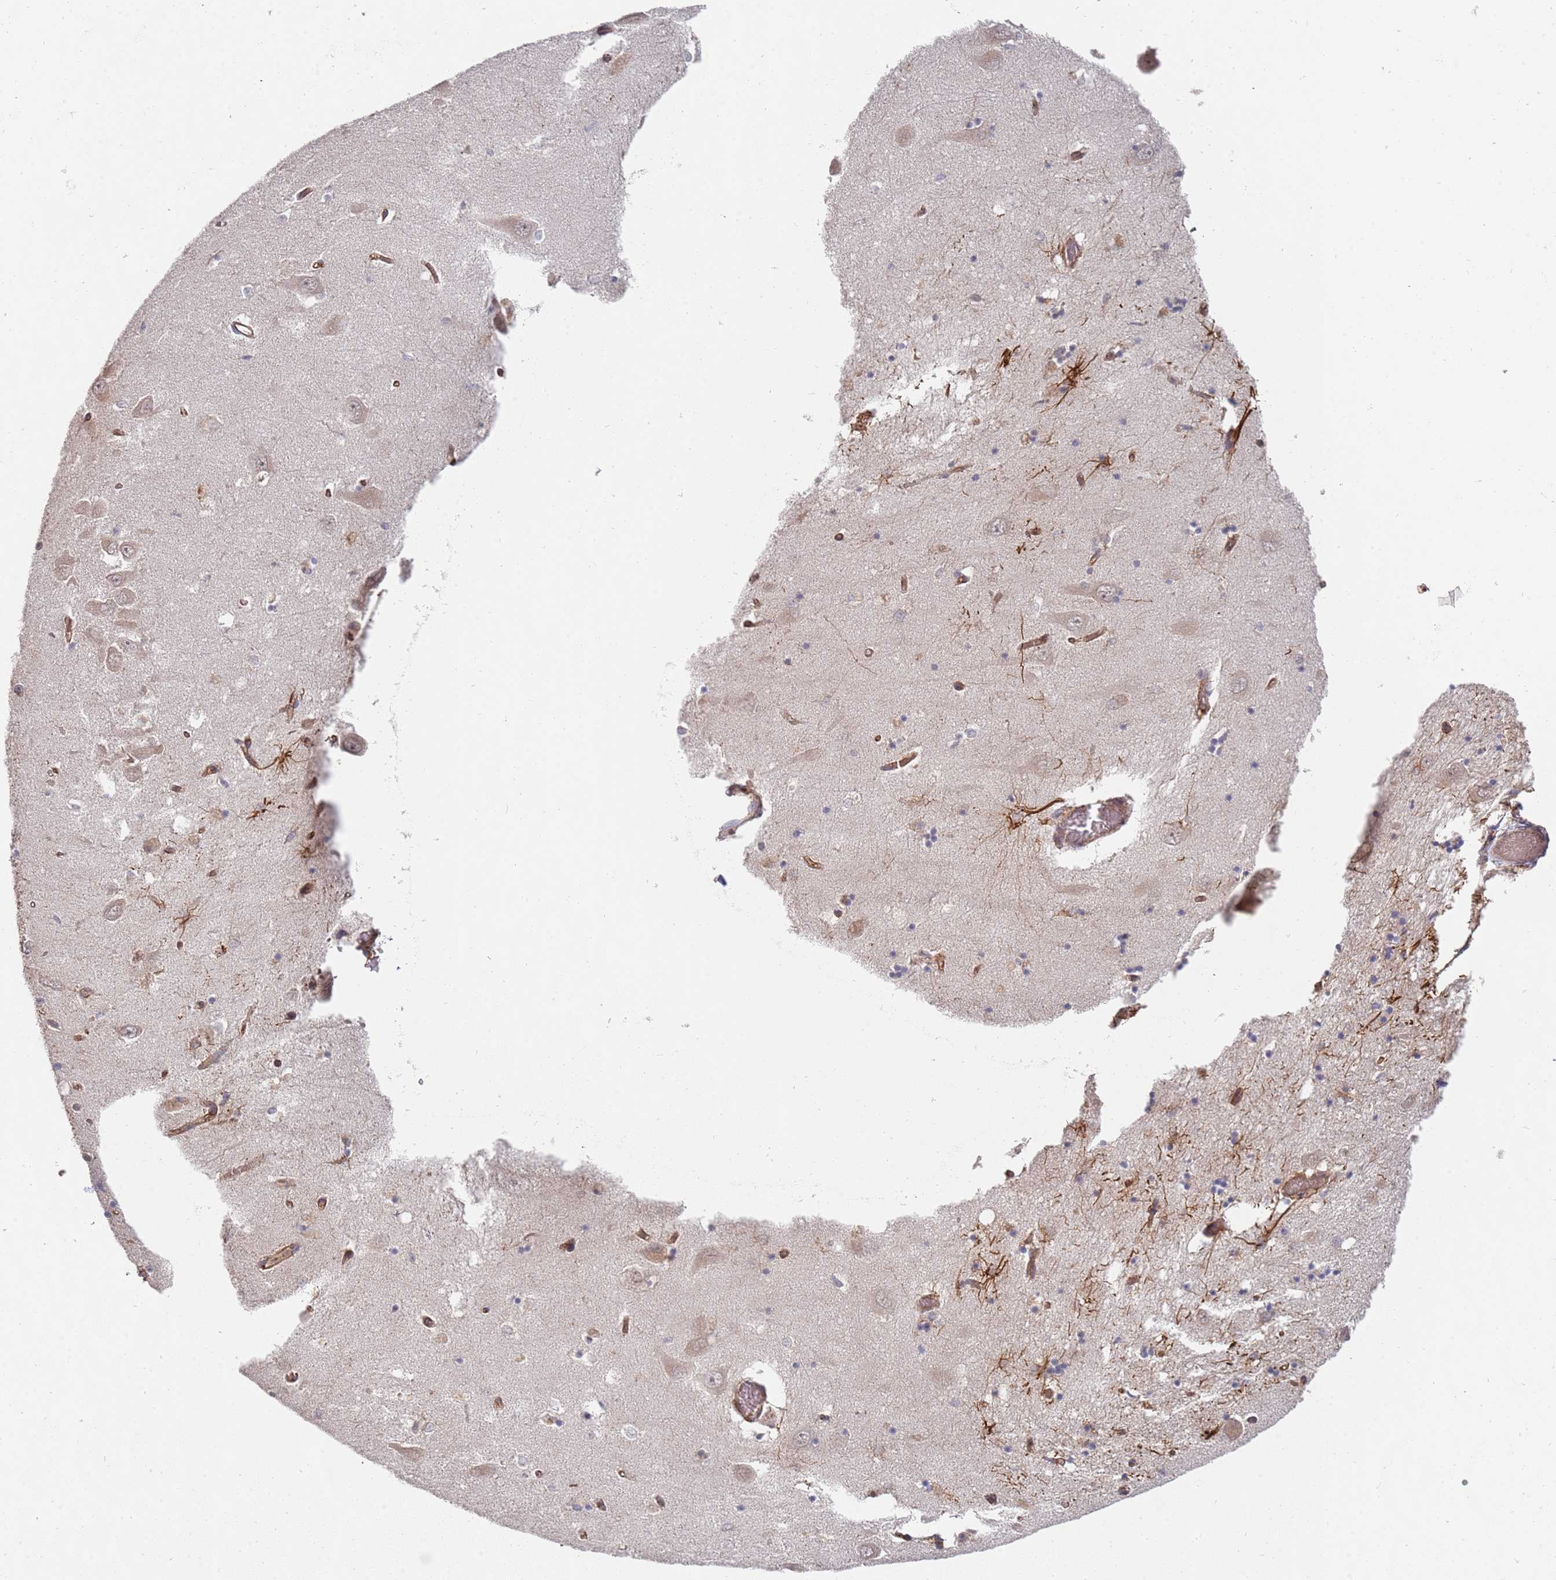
{"staining": {"intensity": "negative", "quantity": "none", "location": "none"}, "tissue": "hippocampus", "cell_type": "Glial cells", "image_type": "normal", "snomed": [{"axis": "morphology", "description": "Normal tissue, NOS"}, {"axis": "topography", "description": "Hippocampus"}], "caption": "Immunohistochemistry (IHC) micrograph of unremarkable hippocampus stained for a protein (brown), which shows no positivity in glial cells. (DAB immunohistochemistry with hematoxylin counter stain).", "gene": "ABCB6", "patient": {"sex": "male", "age": 70}}